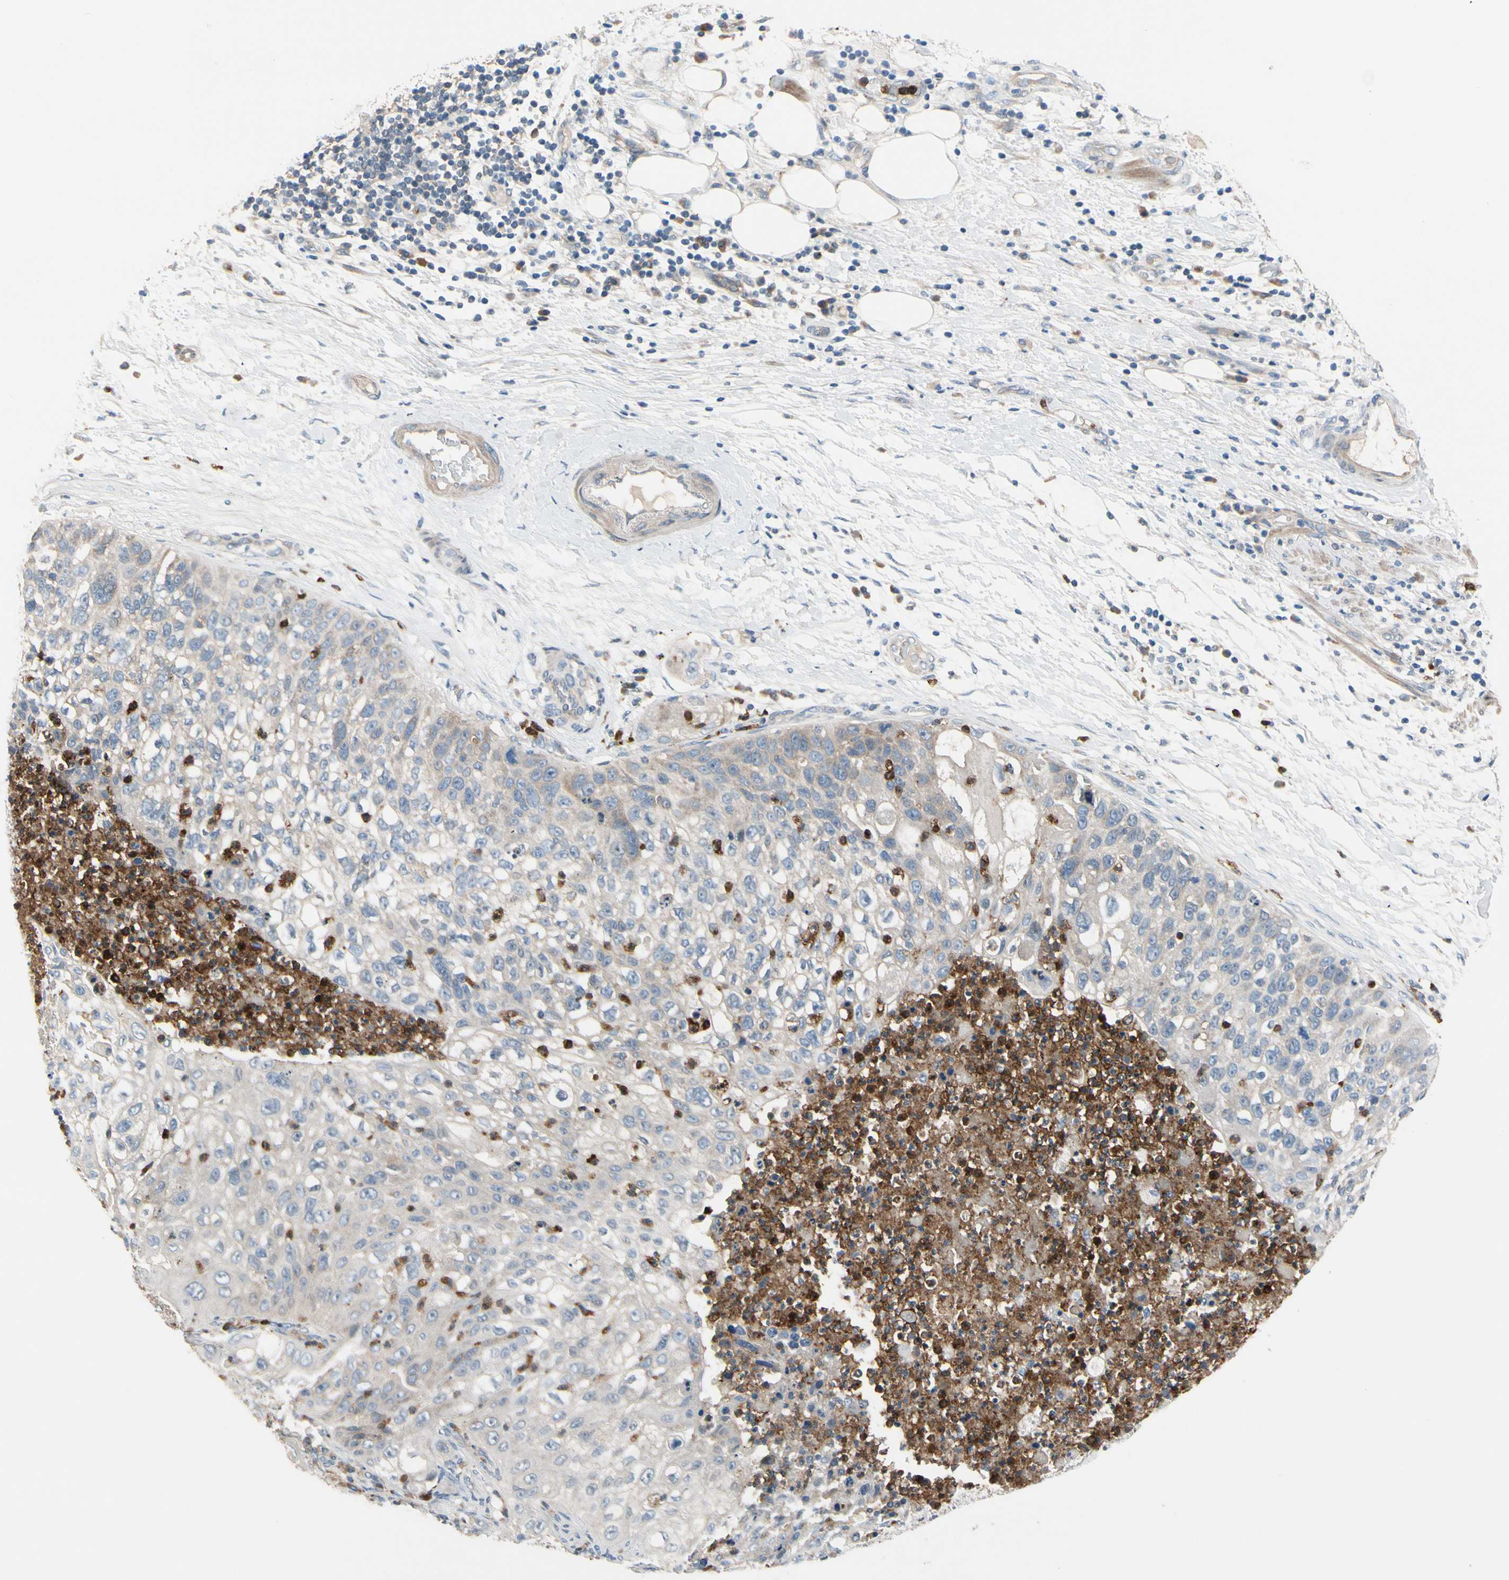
{"staining": {"intensity": "negative", "quantity": "none", "location": "none"}, "tissue": "lung cancer", "cell_type": "Tumor cells", "image_type": "cancer", "snomed": [{"axis": "morphology", "description": "Inflammation, NOS"}, {"axis": "morphology", "description": "Squamous cell carcinoma, NOS"}, {"axis": "topography", "description": "Lymph node"}, {"axis": "topography", "description": "Soft tissue"}, {"axis": "topography", "description": "Lung"}], "caption": "Lung cancer was stained to show a protein in brown. There is no significant staining in tumor cells.", "gene": "SIGLEC5", "patient": {"sex": "male", "age": 66}}